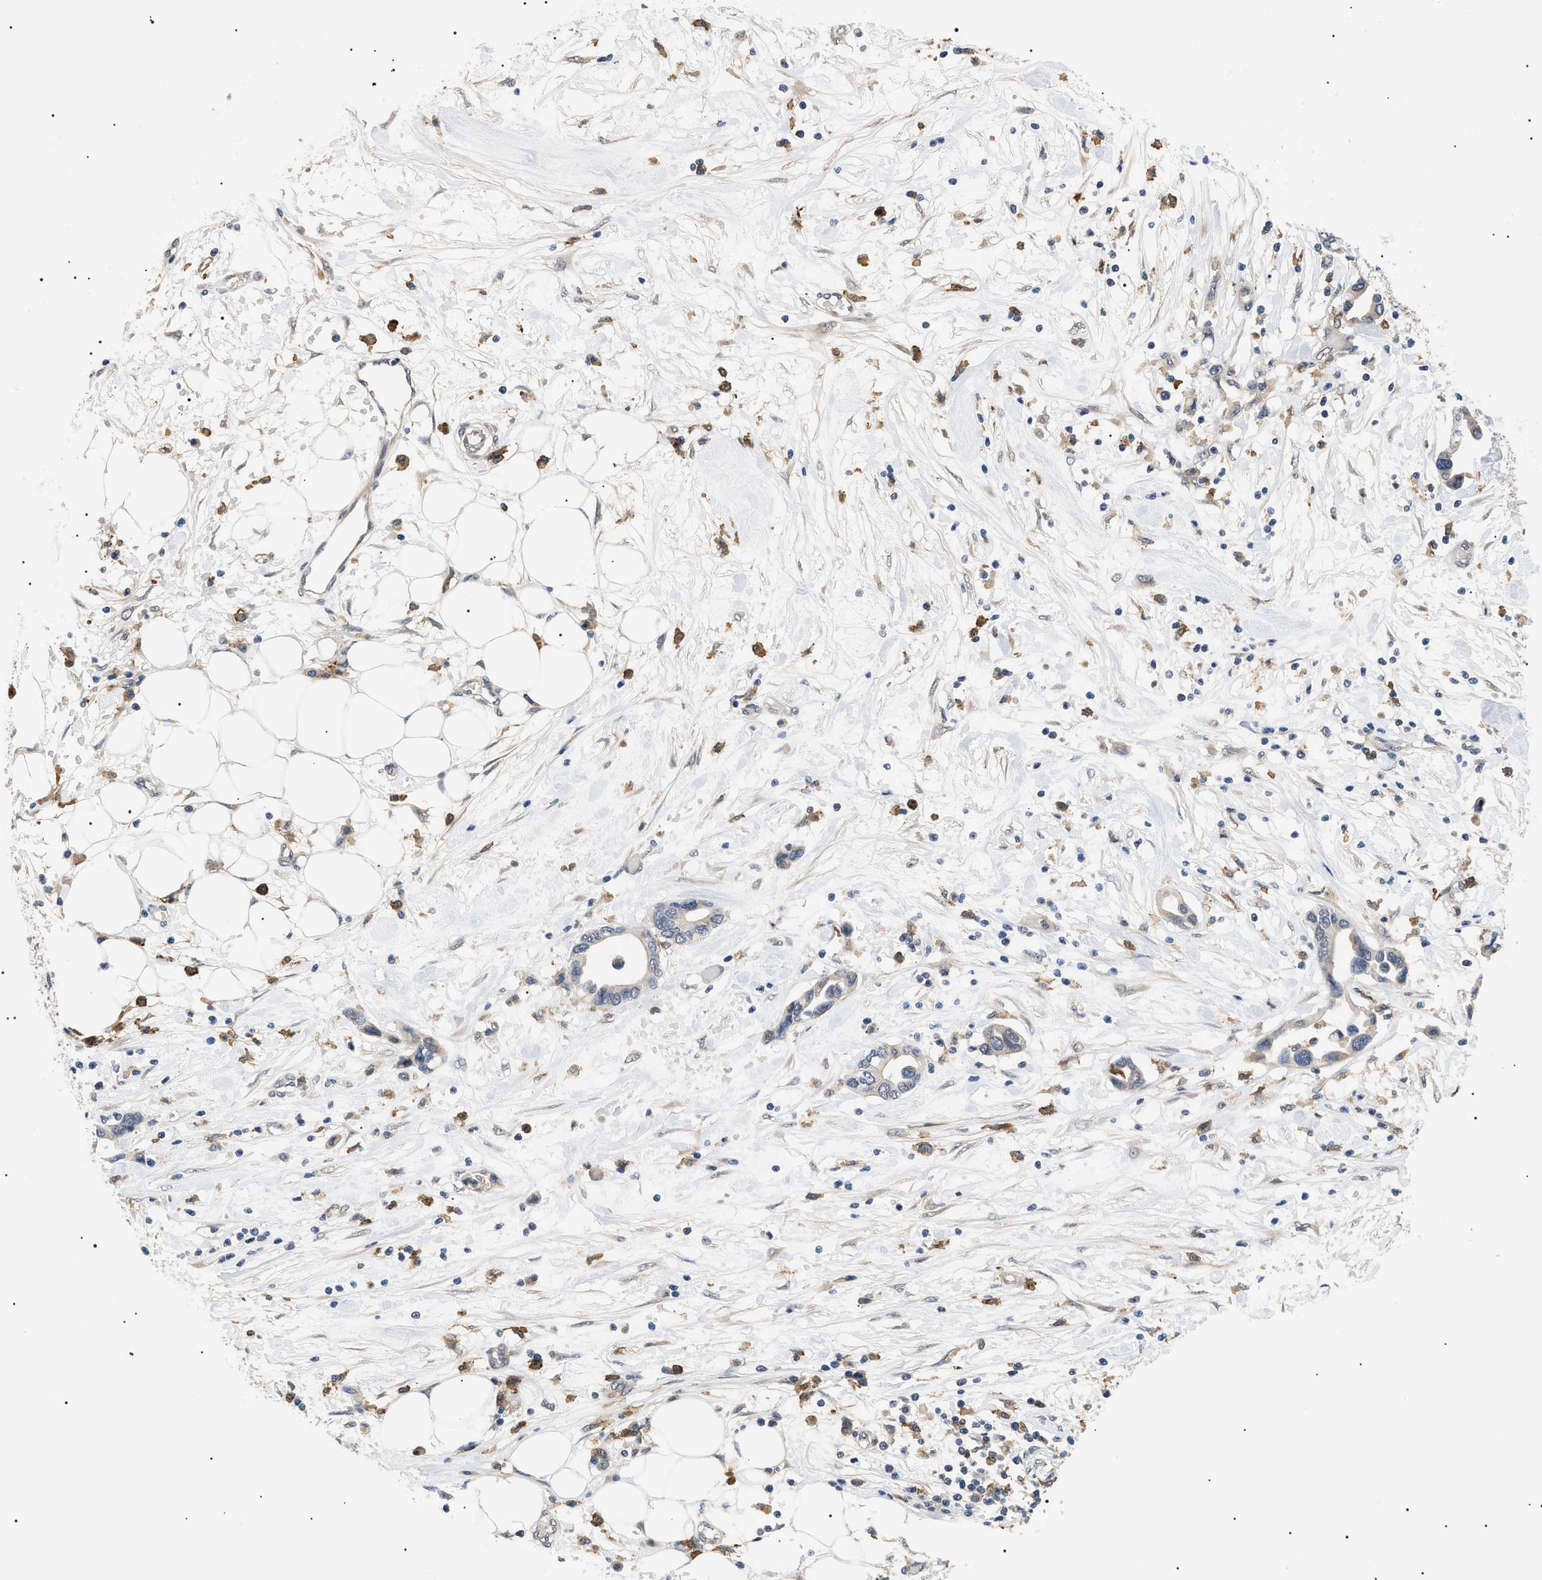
{"staining": {"intensity": "negative", "quantity": "none", "location": "none"}, "tissue": "pancreatic cancer", "cell_type": "Tumor cells", "image_type": "cancer", "snomed": [{"axis": "morphology", "description": "Adenocarcinoma, NOS"}, {"axis": "topography", "description": "Pancreas"}], "caption": "Tumor cells are negative for protein expression in human pancreatic adenocarcinoma. Brightfield microscopy of IHC stained with DAB (3,3'-diaminobenzidine) (brown) and hematoxylin (blue), captured at high magnification.", "gene": "CD300A", "patient": {"sex": "female", "age": 57}}